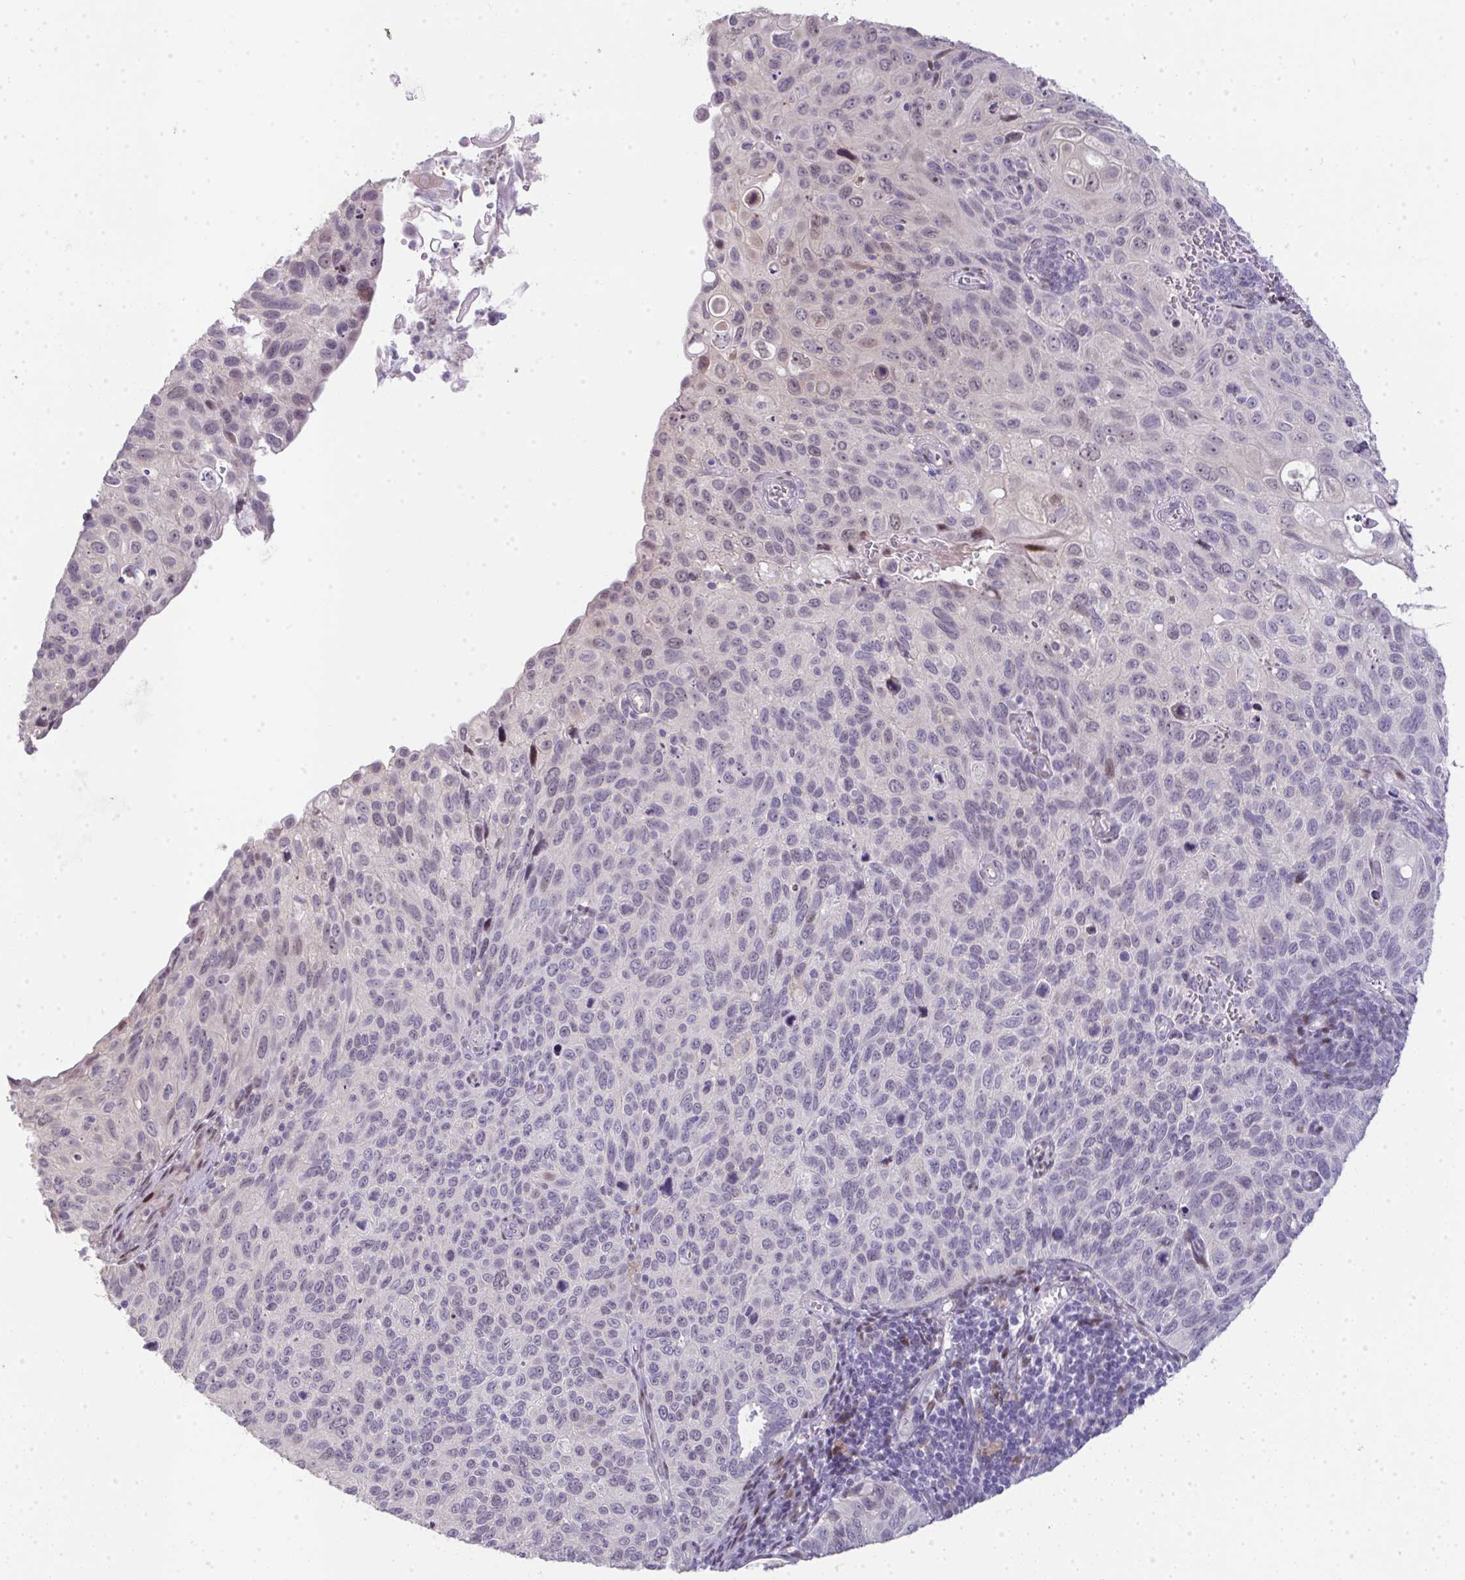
{"staining": {"intensity": "negative", "quantity": "none", "location": "none"}, "tissue": "cervical cancer", "cell_type": "Tumor cells", "image_type": "cancer", "snomed": [{"axis": "morphology", "description": "Squamous cell carcinoma, NOS"}, {"axis": "topography", "description": "Cervix"}], "caption": "Immunohistochemical staining of human squamous cell carcinoma (cervical) exhibits no significant expression in tumor cells. (DAB IHC, high magnification).", "gene": "GALNT16", "patient": {"sex": "female", "age": 70}}